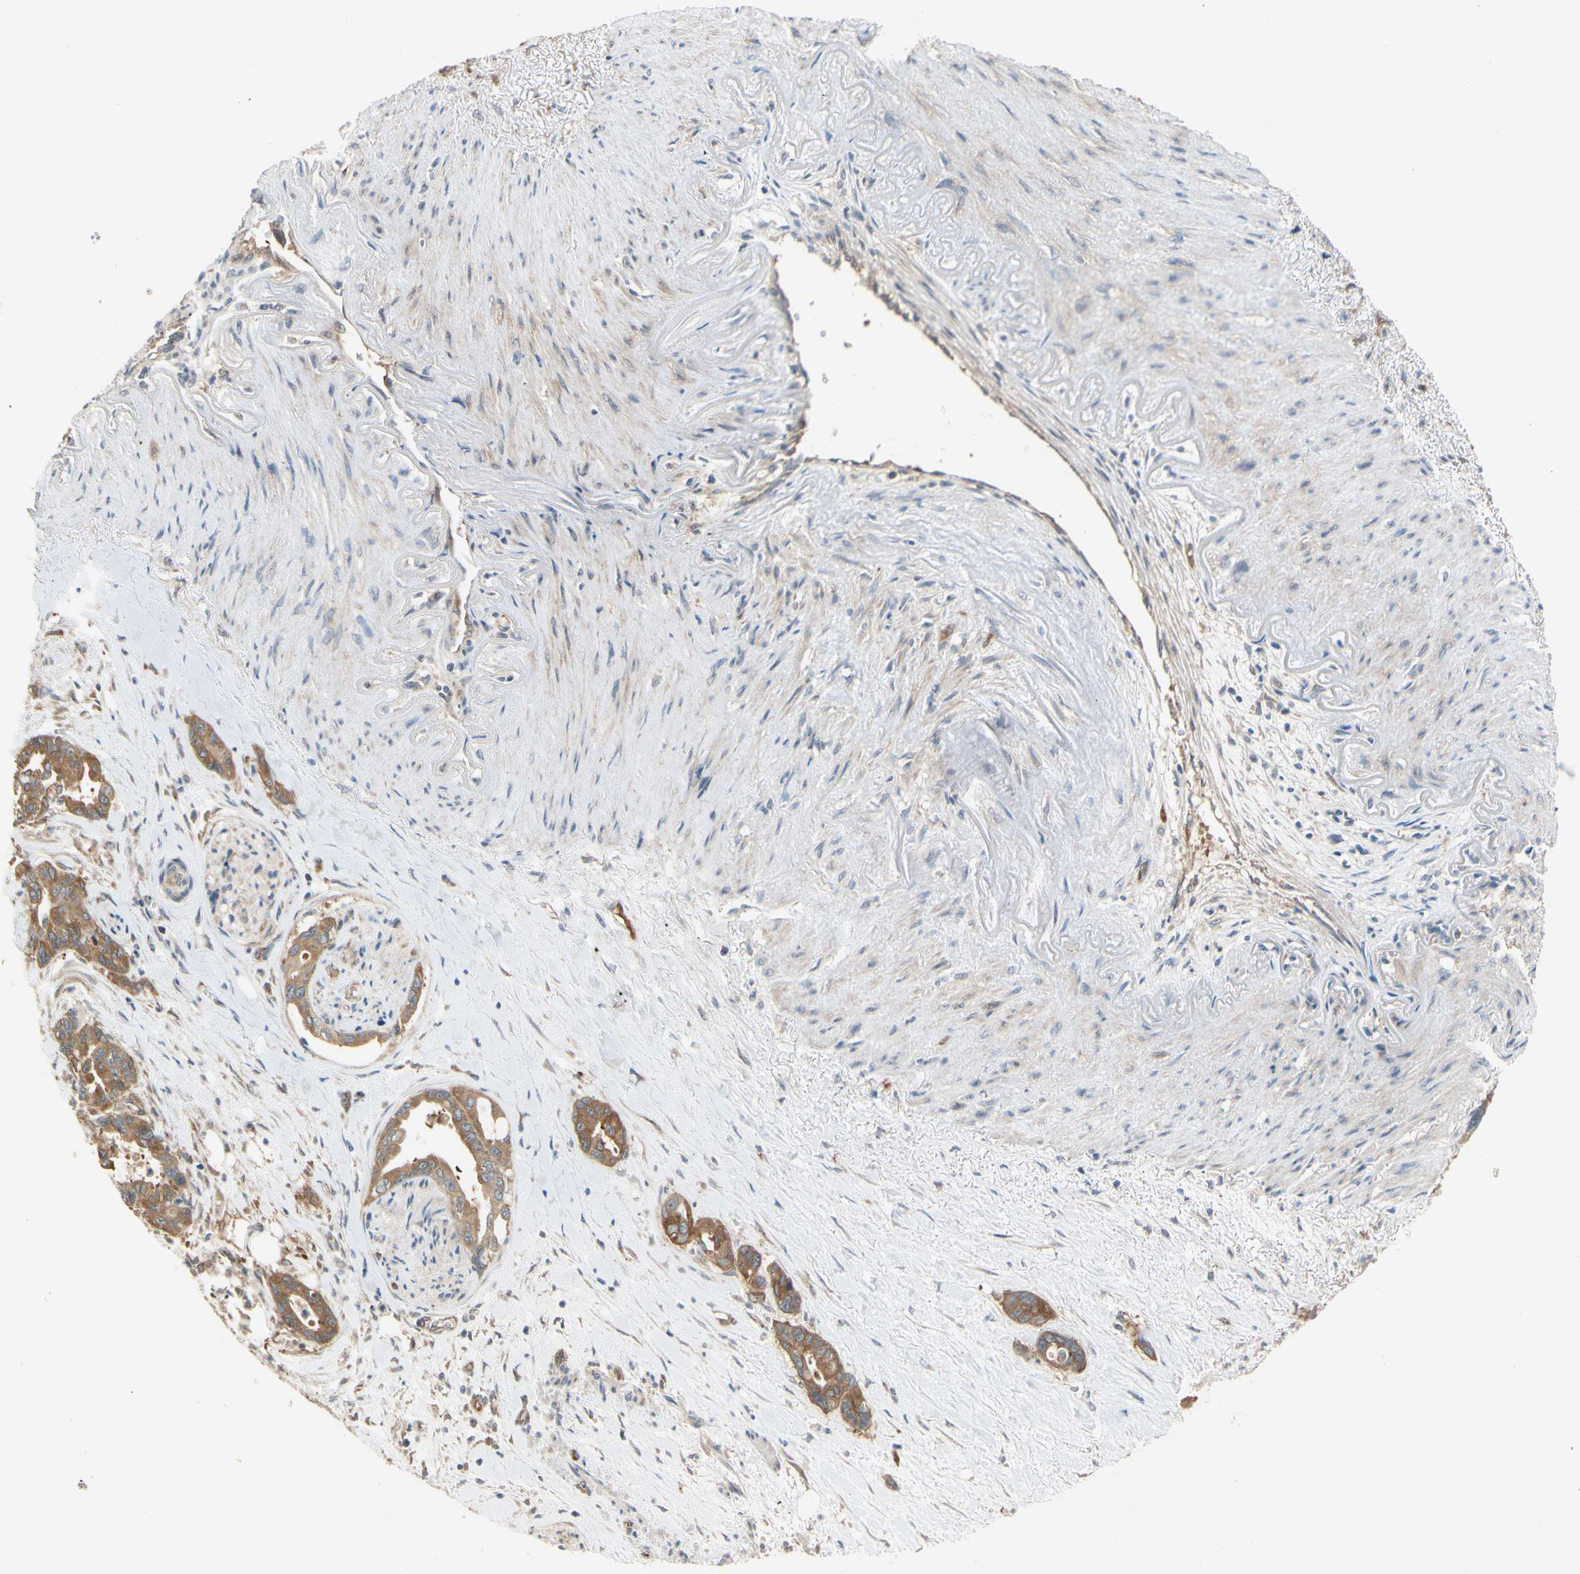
{"staining": {"intensity": "moderate", "quantity": ">75%", "location": "cytoplasmic/membranous"}, "tissue": "pancreatic cancer", "cell_type": "Tumor cells", "image_type": "cancer", "snomed": [{"axis": "morphology", "description": "Adenocarcinoma, NOS"}, {"axis": "topography", "description": "Pancreas"}], "caption": "Adenocarcinoma (pancreatic) stained with a brown dye exhibits moderate cytoplasmic/membranous positive positivity in approximately >75% of tumor cells.", "gene": "DYNLRB1", "patient": {"sex": "male", "age": 70}}